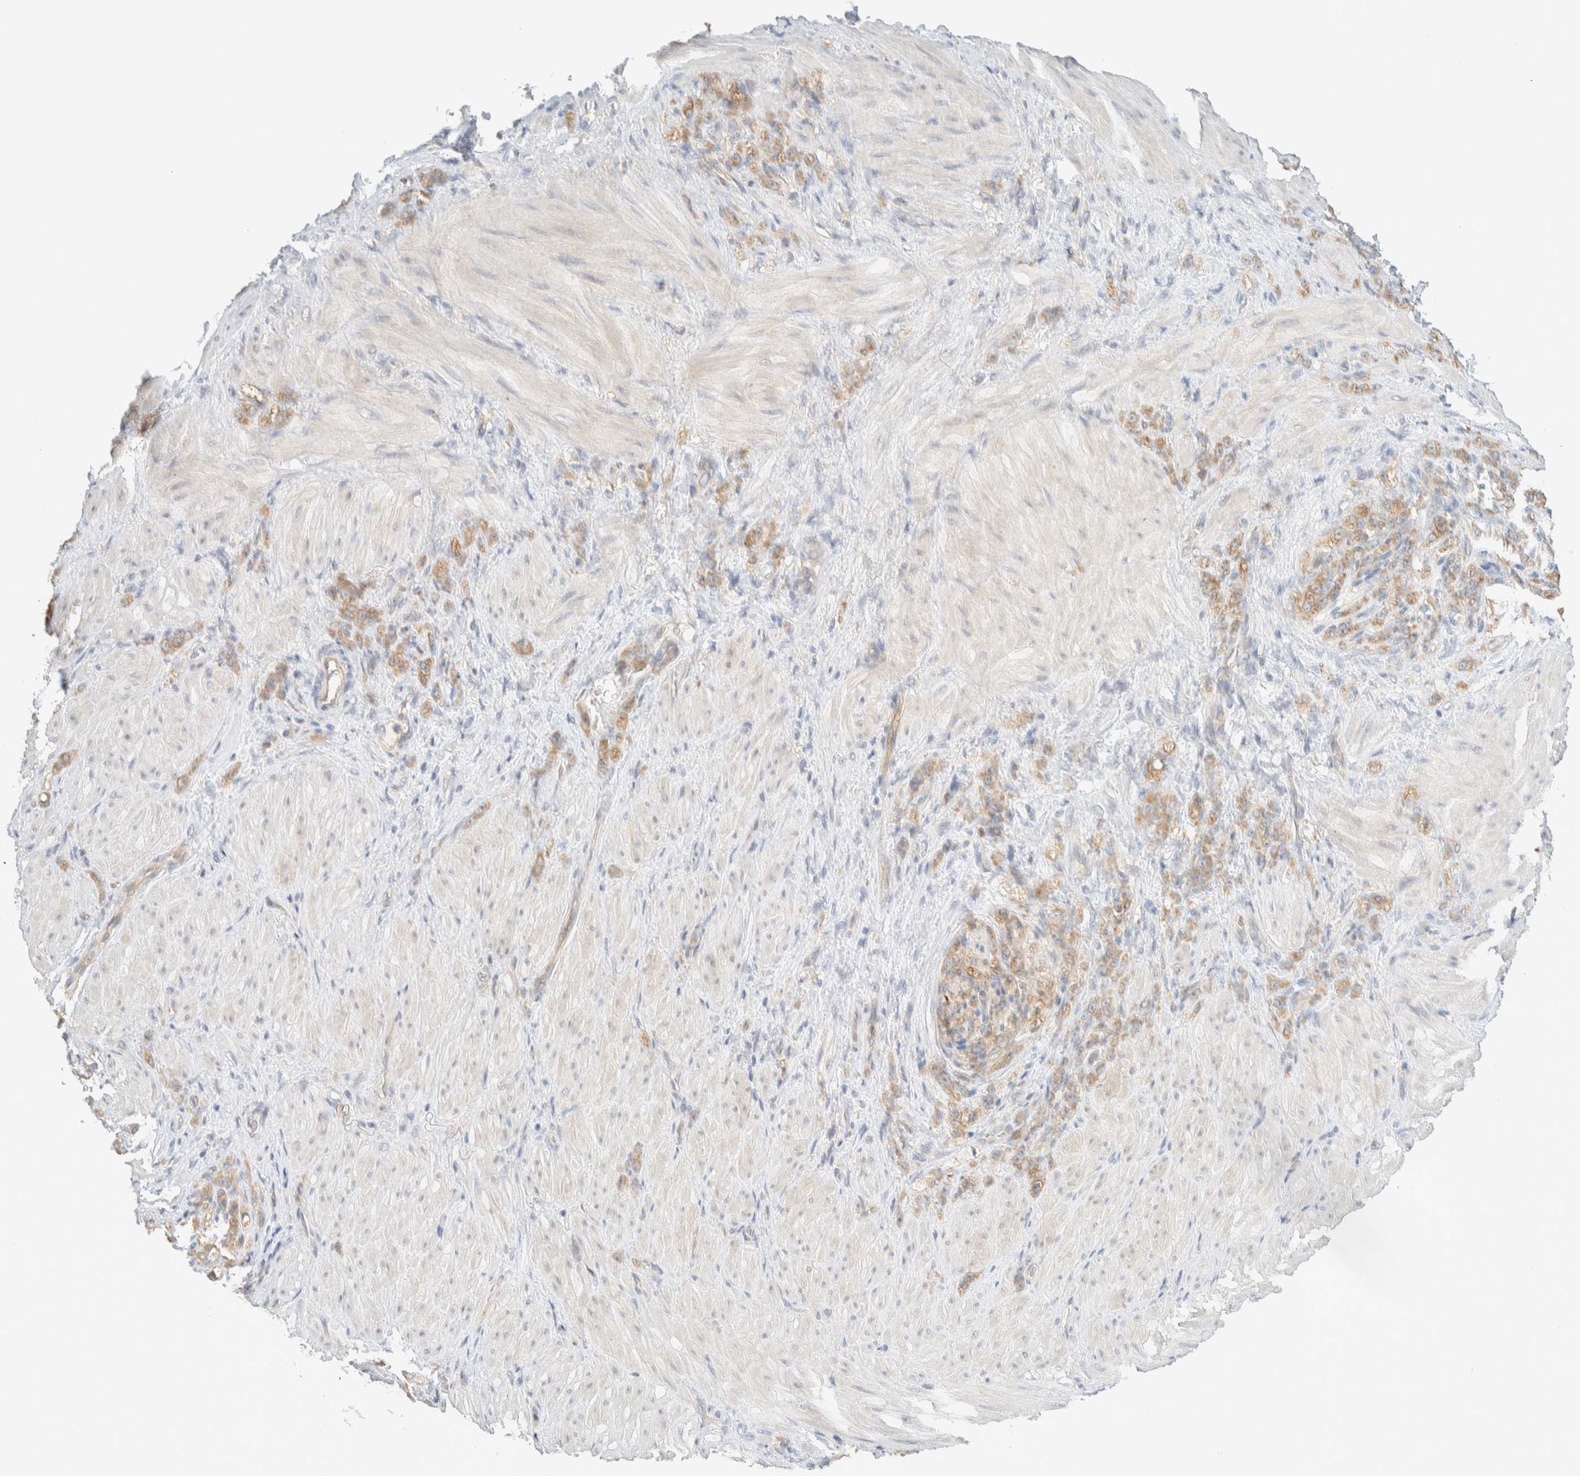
{"staining": {"intensity": "moderate", "quantity": ">75%", "location": "cytoplasmic/membranous"}, "tissue": "stomach cancer", "cell_type": "Tumor cells", "image_type": "cancer", "snomed": [{"axis": "morphology", "description": "Normal tissue, NOS"}, {"axis": "morphology", "description": "Adenocarcinoma, NOS"}, {"axis": "topography", "description": "Stomach"}], "caption": "About >75% of tumor cells in stomach adenocarcinoma reveal moderate cytoplasmic/membranous protein expression as visualized by brown immunohistochemical staining.", "gene": "TBC1D8B", "patient": {"sex": "male", "age": 82}}